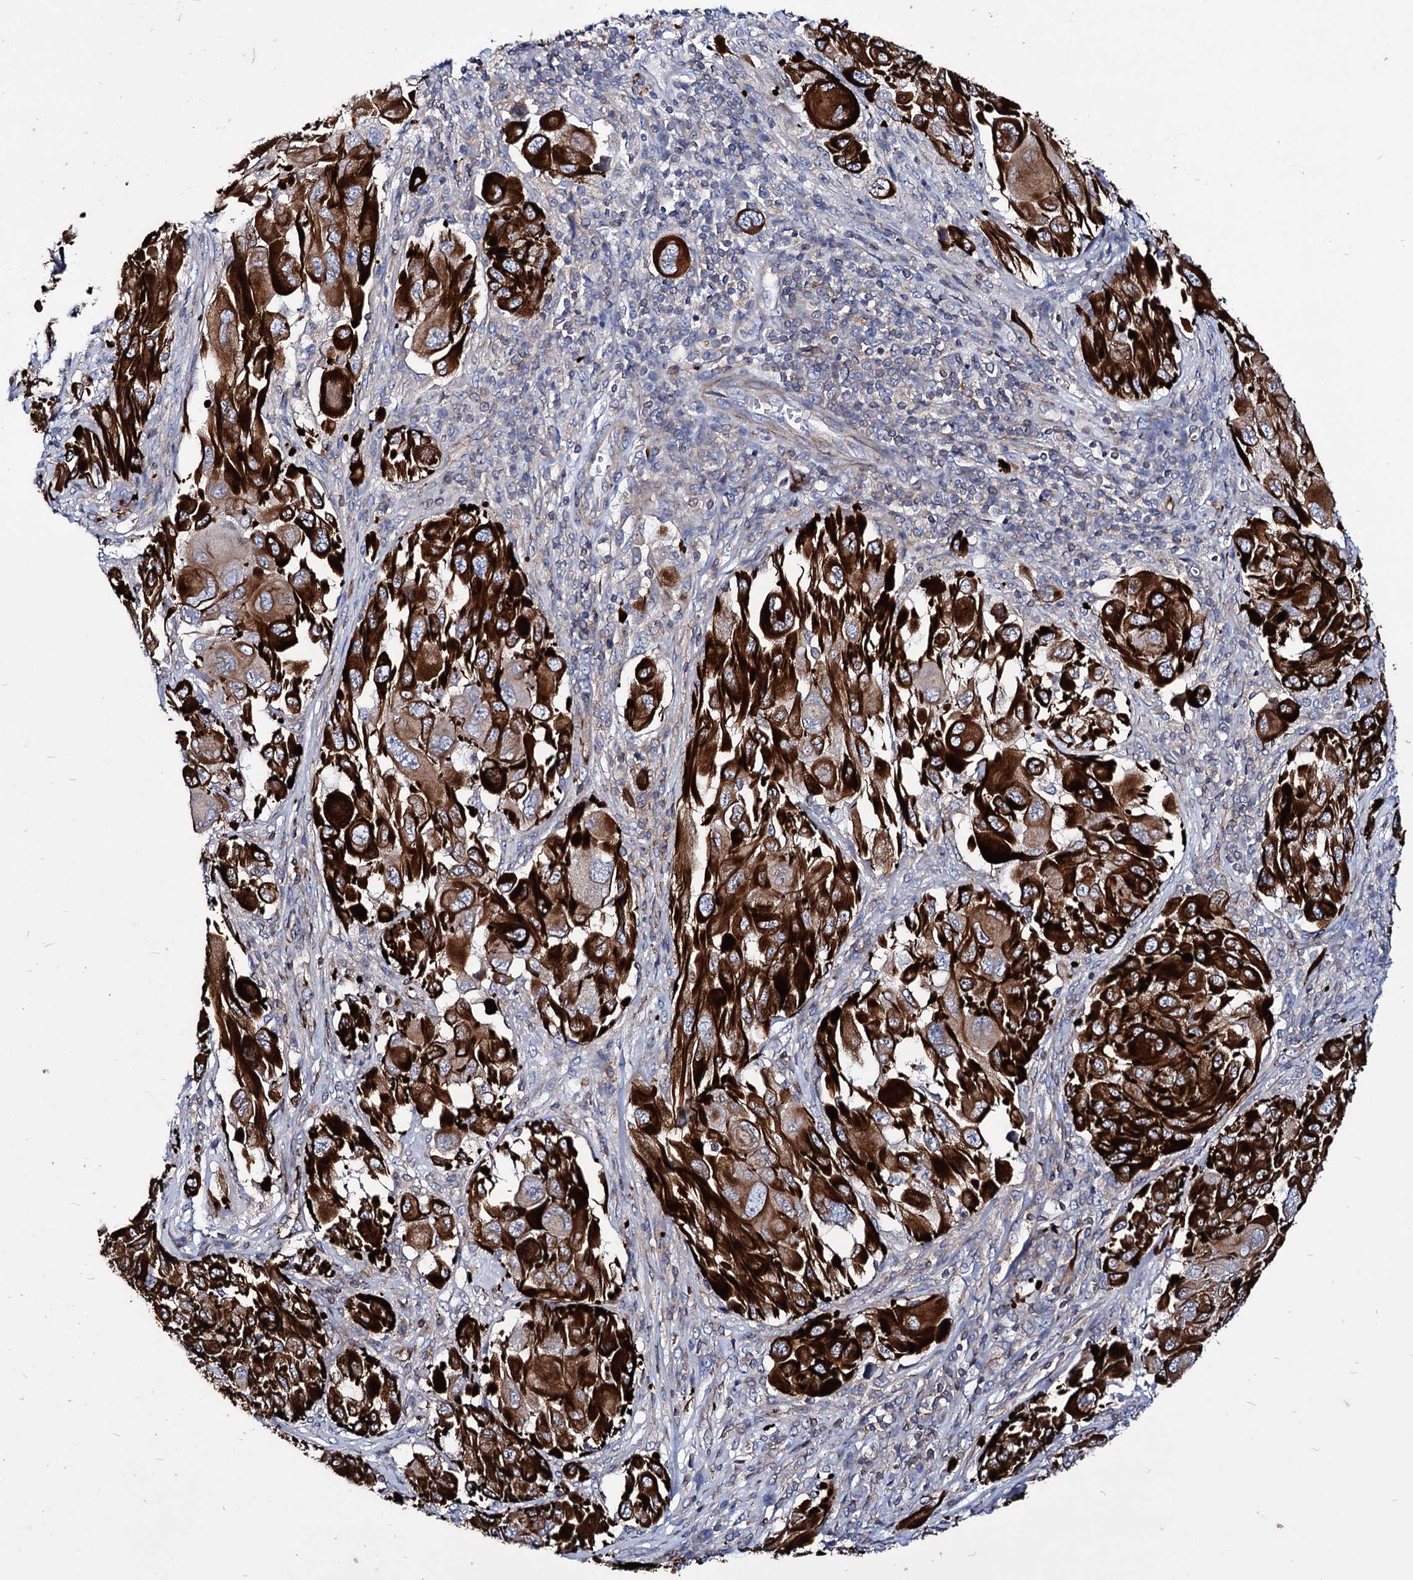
{"staining": {"intensity": "strong", "quantity": ">75%", "location": "cytoplasmic/membranous"}, "tissue": "melanoma", "cell_type": "Tumor cells", "image_type": "cancer", "snomed": [{"axis": "morphology", "description": "Malignant melanoma, NOS"}, {"axis": "topography", "description": "Skin"}], "caption": "Immunohistochemistry (IHC) photomicrograph of neoplastic tissue: malignant melanoma stained using immunohistochemistry displays high levels of strong protein expression localized specifically in the cytoplasmic/membranous of tumor cells, appearing as a cytoplasmic/membranous brown color.", "gene": "AXL", "patient": {"sex": "female", "age": 91}}